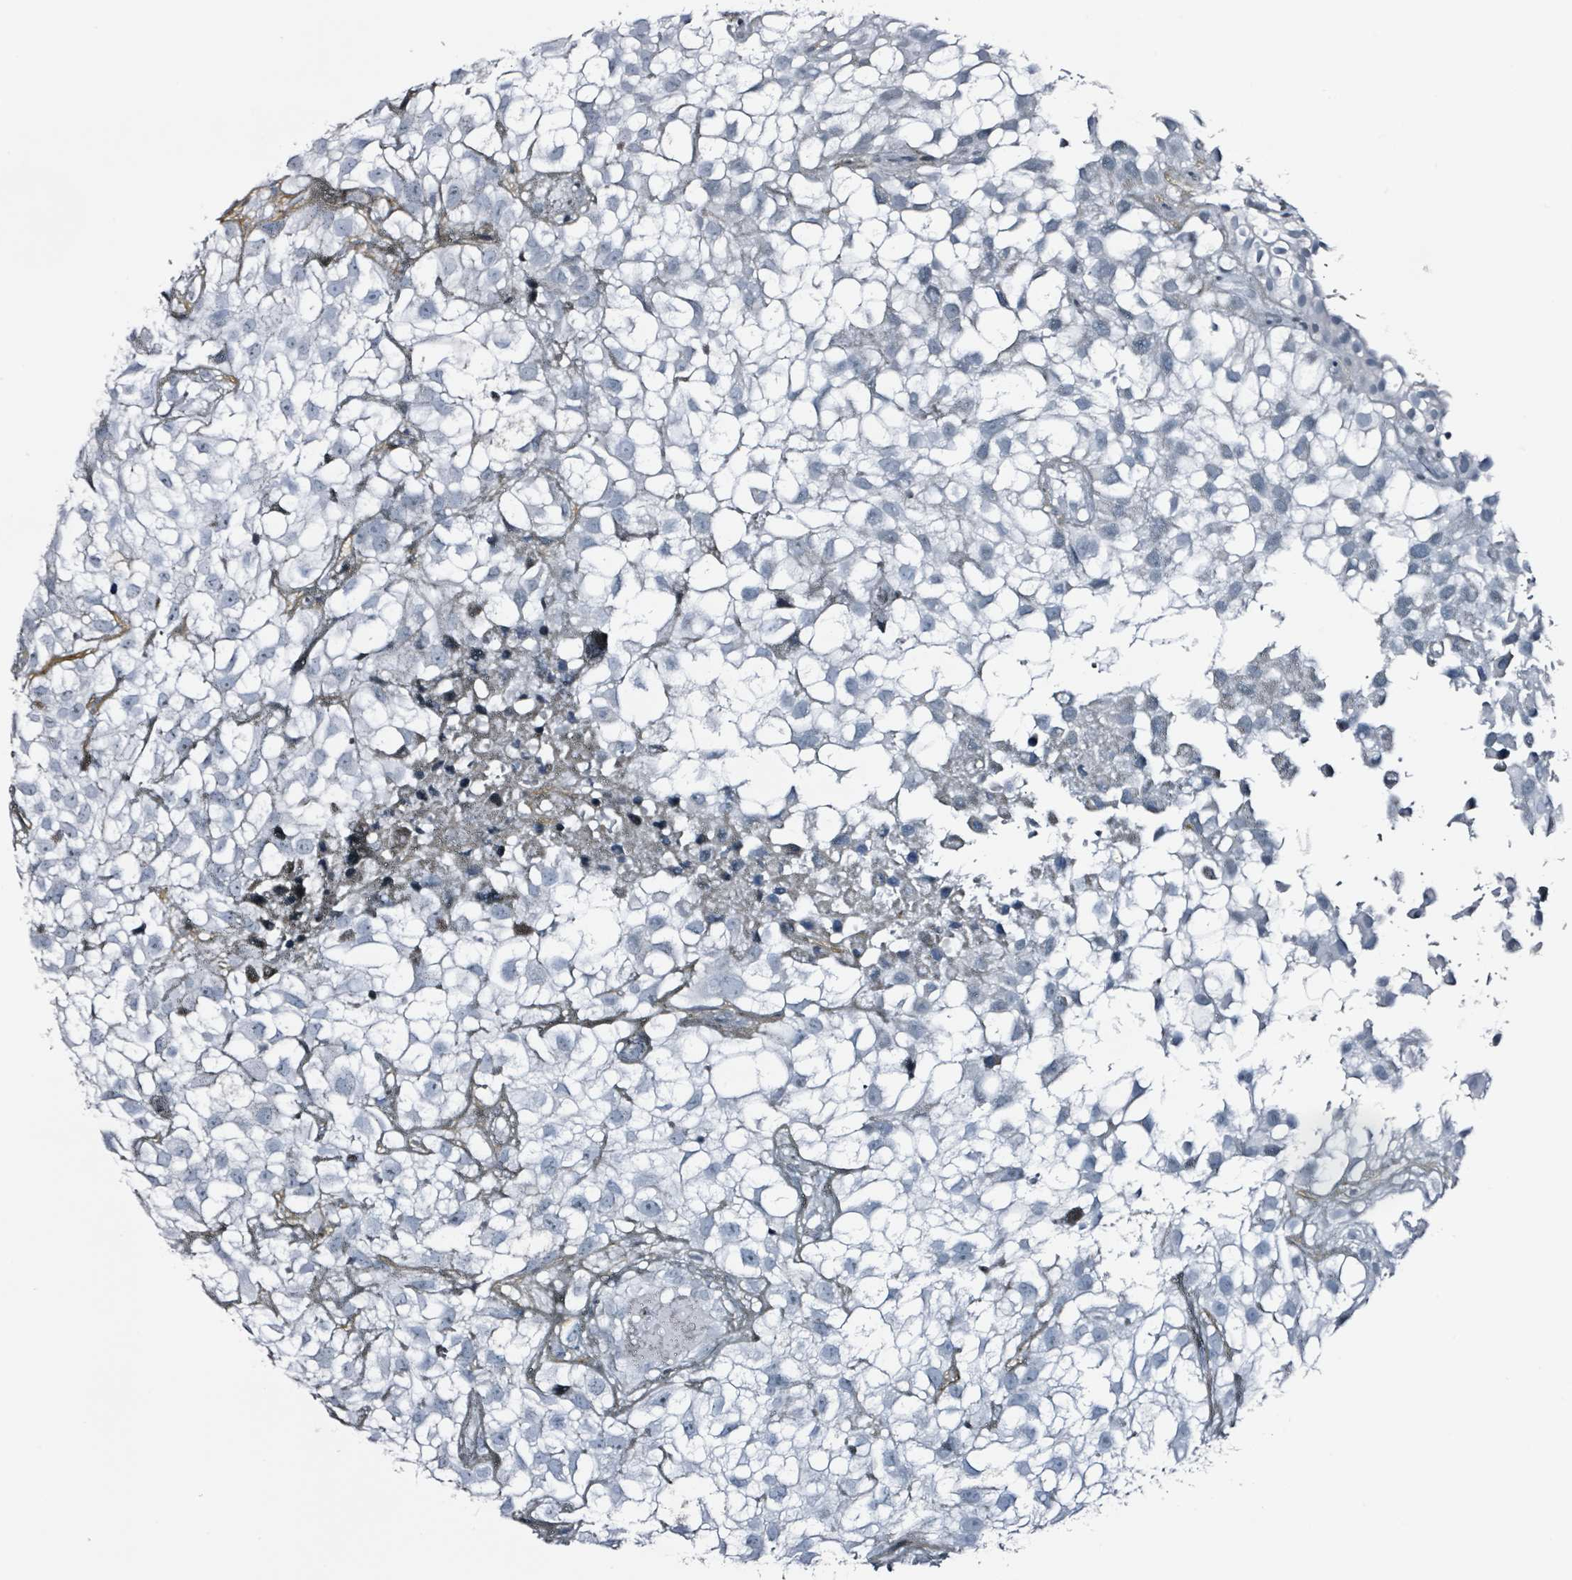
{"staining": {"intensity": "negative", "quantity": "none", "location": "none"}, "tissue": "urothelial cancer", "cell_type": "Tumor cells", "image_type": "cancer", "snomed": [{"axis": "morphology", "description": "Urothelial carcinoma, High grade"}, {"axis": "topography", "description": "Urinary bladder"}], "caption": "Micrograph shows no significant protein expression in tumor cells of urothelial cancer.", "gene": "CA9", "patient": {"sex": "male", "age": 56}}